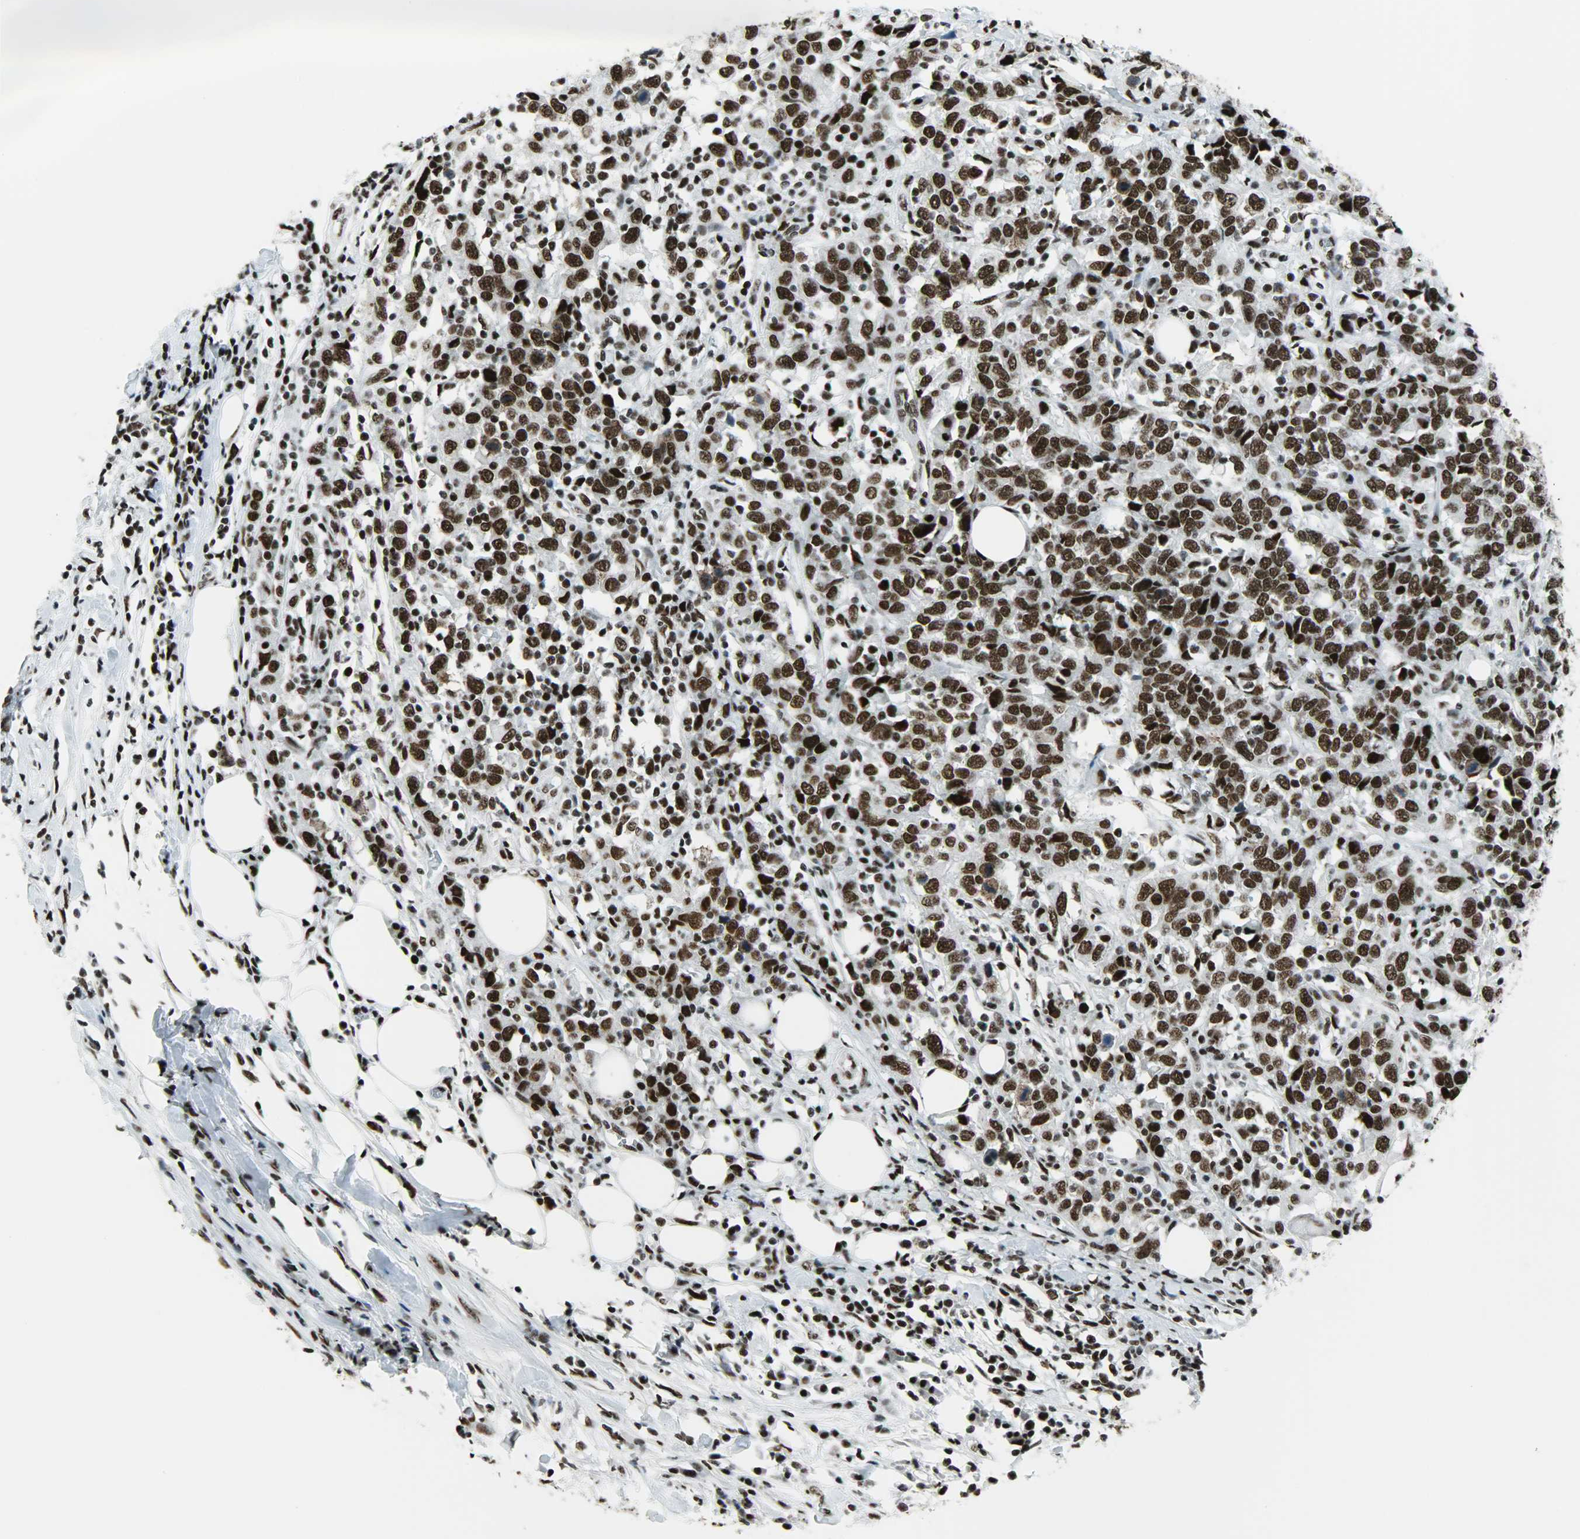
{"staining": {"intensity": "strong", "quantity": ">75%", "location": "nuclear"}, "tissue": "urothelial cancer", "cell_type": "Tumor cells", "image_type": "cancer", "snomed": [{"axis": "morphology", "description": "Urothelial carcinoma, High grade"}, {"axis": "topography", "description": "Urinary bladder"}], "caption": "Strong nuclear protein staining is seen in about >75% of tumor cells in urothelial cancer.", "gene": "SNRPA", "patient": {"sex": "male", "age": 61}}